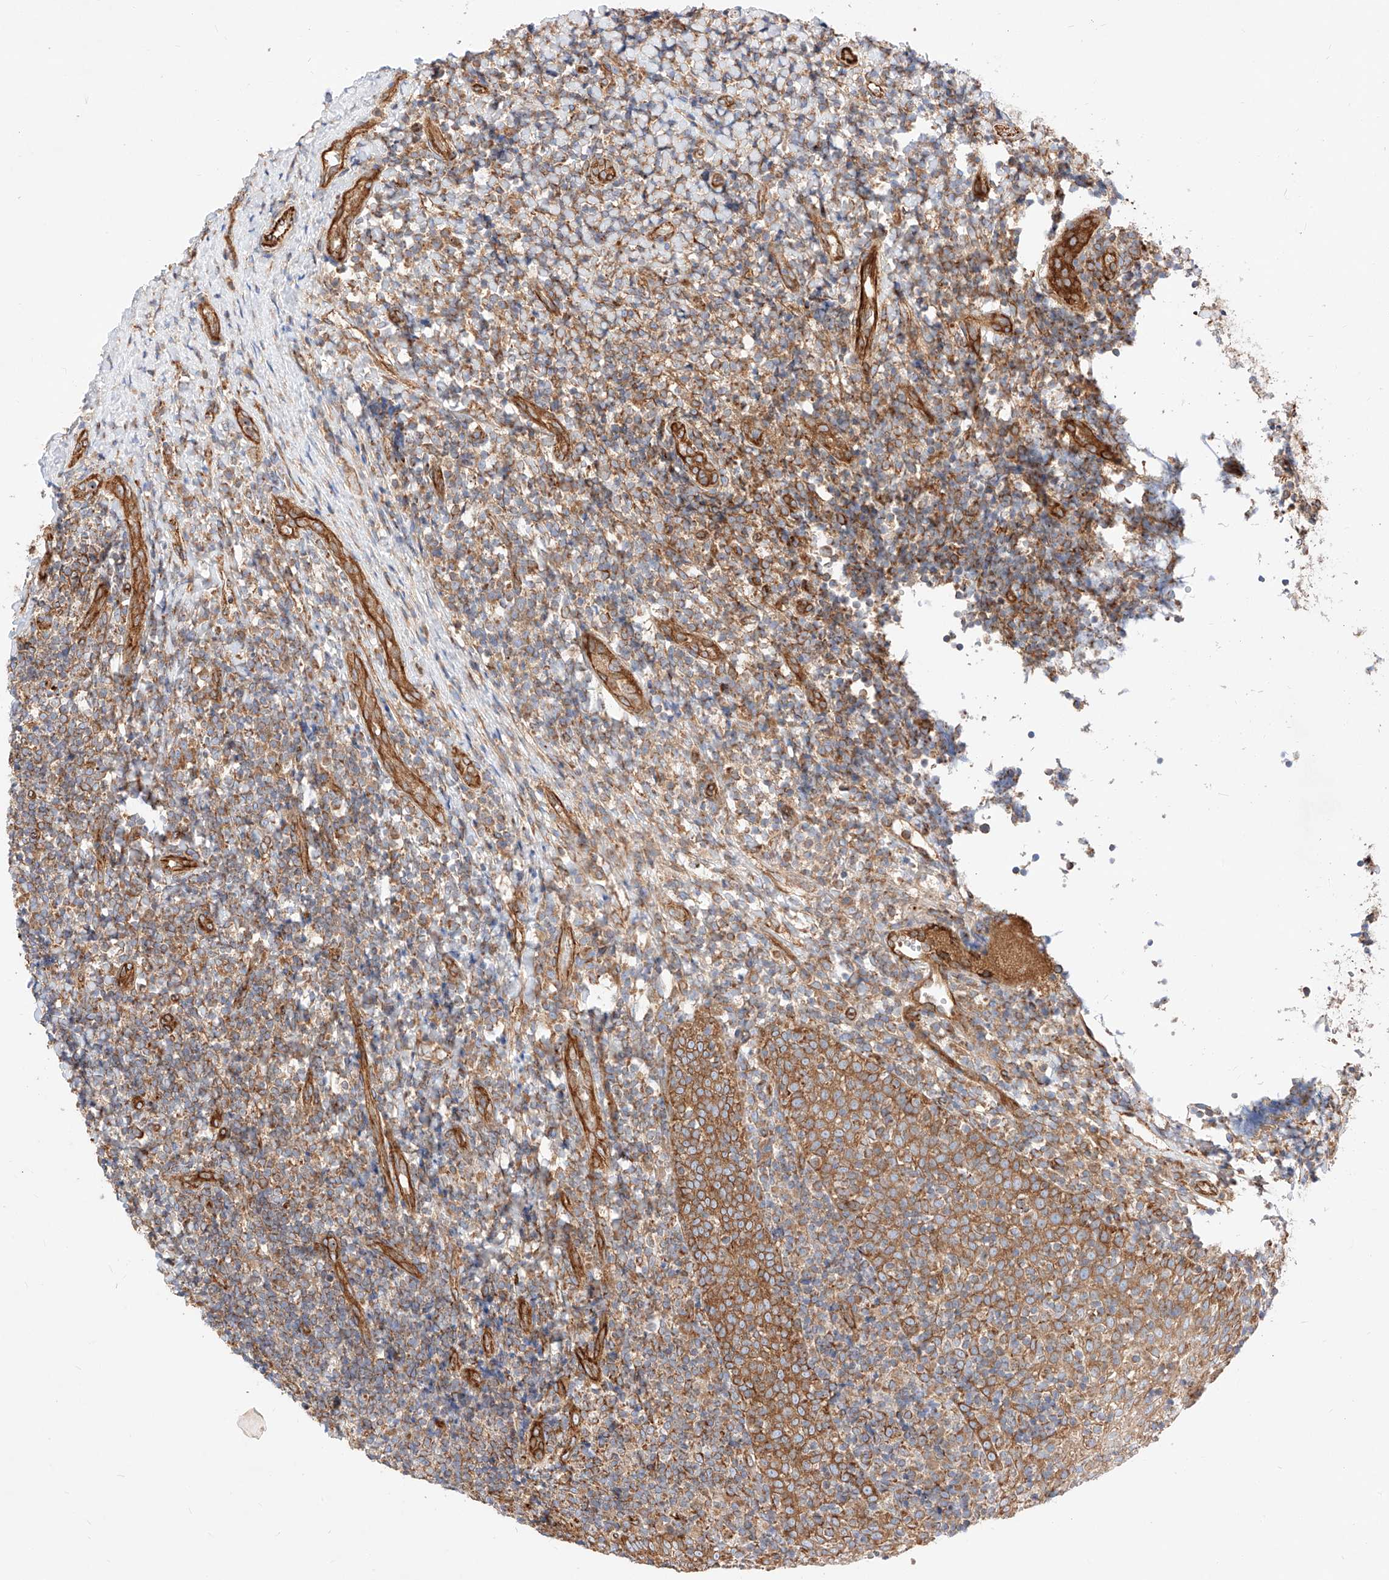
{"staining": {"intensity": "strong", "quantity": ">75%", "location": "cytoplasmic/membranous"}, "tissue": "tonsil", "cell_type": "Germinal center cells", "image_type": "normal", "snomed": [{"axis": "morphology", "description": "Normal tissue, NOS"}, {"axis": "topography", "description": "Tonsil"}], "caption": "IHC image of unremarkable tonsil: tonsil stained using immunohistochemistry (IHC) demonstrates high levels of strong protein expression localized specifically in the cytoplasmic/membranous of germinal center cells, appearing as a cytoplasmic/membranous brown color.", "gene": "CSGALNACT2", "patient": {"sex": "female", "age": 19}}